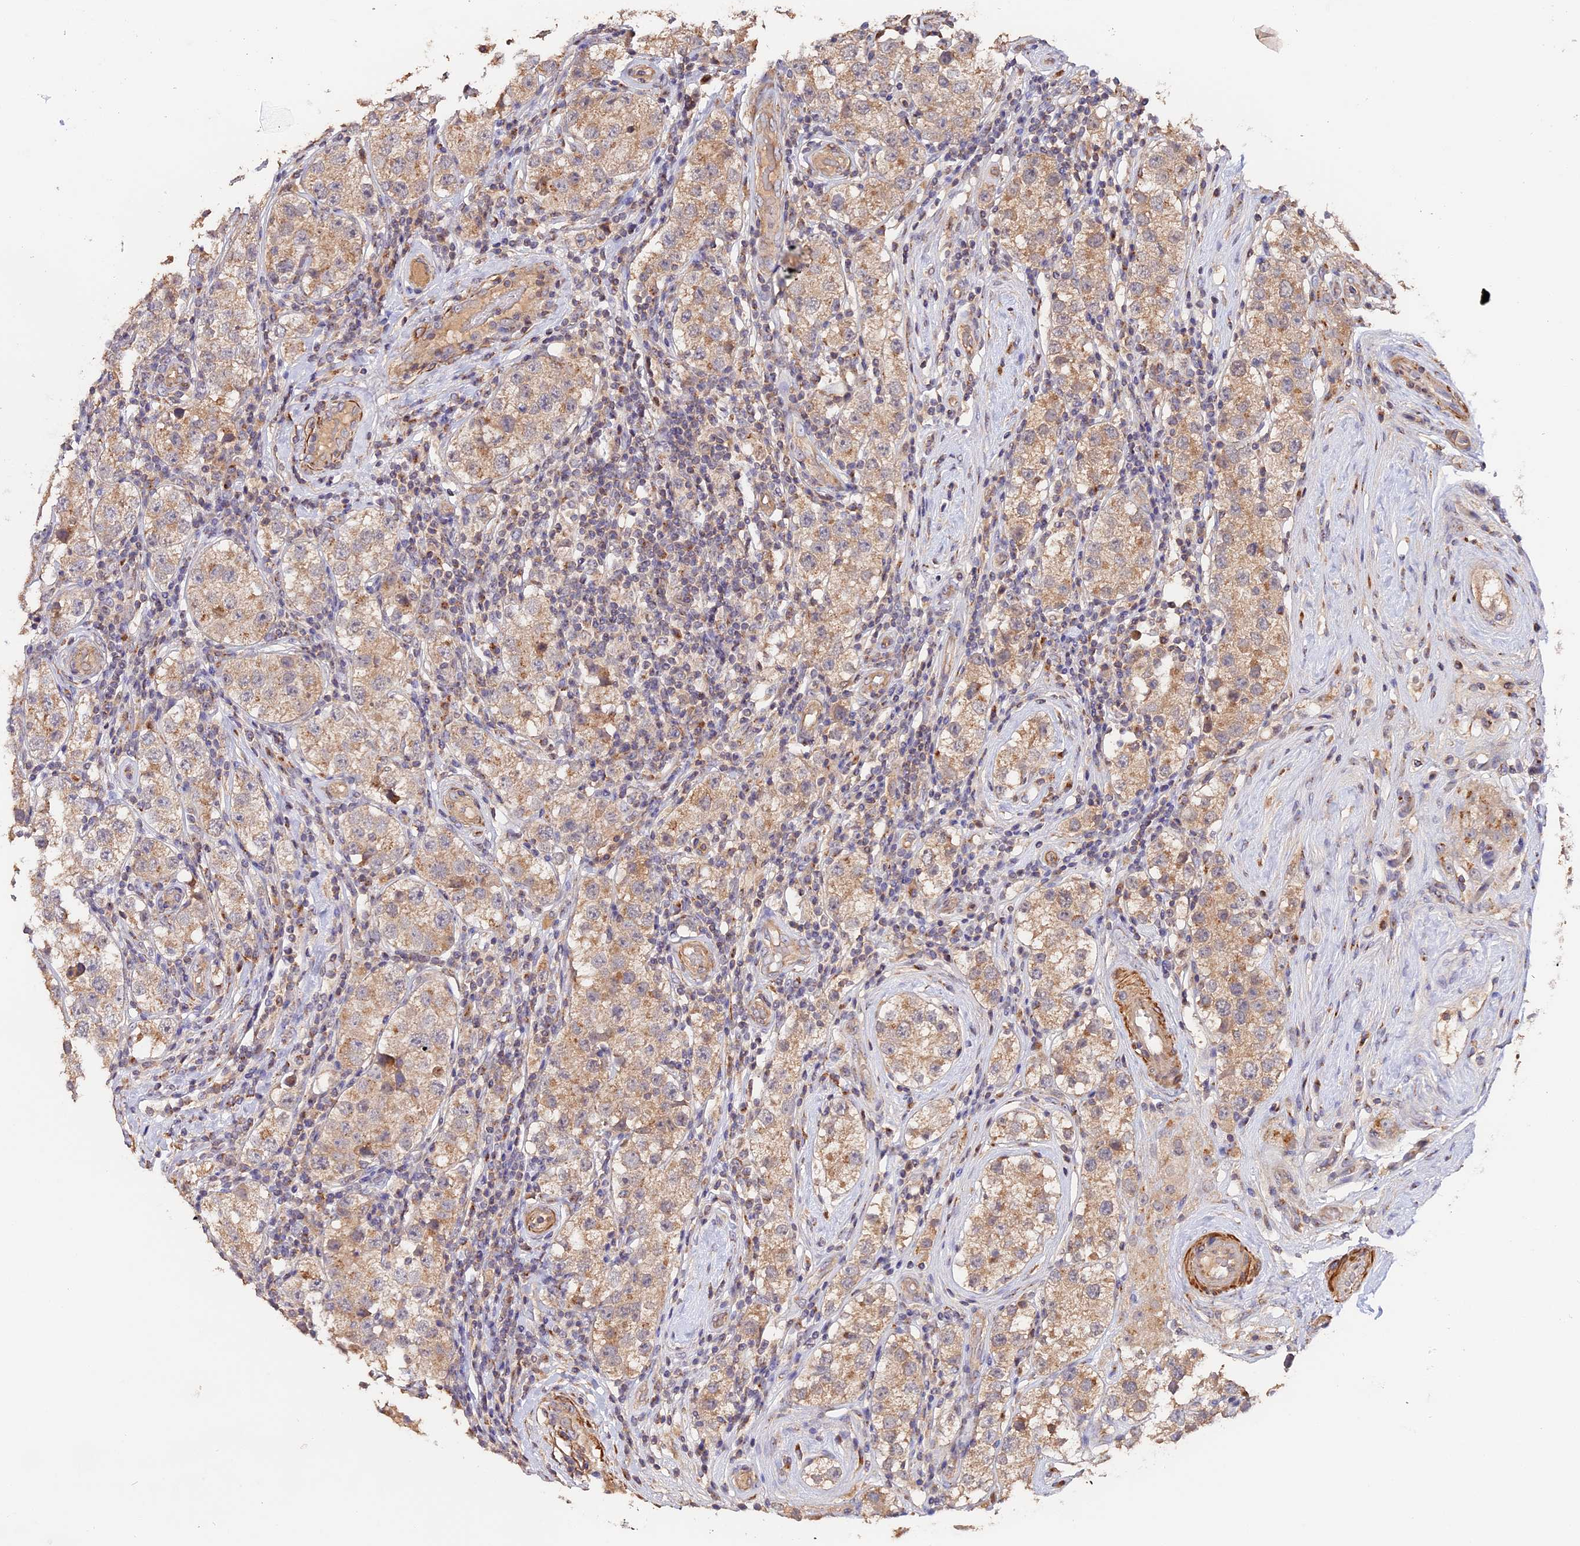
{"staining": {"intensity": "weak", "quantity": ">75%", "location": "cytoplasmic/membranous"}, "tissue": "testis cancer", "cell_type": "Tumor cells", "image_type": "cancer", "snomed": [{"axis": "morphology", "description": "Seminoma, NOS"}, {"axis": "topography", "description": "Testis"}], "caption": "Testis seminoma stained with a protein marker shows weak staining in tumor cells.", "gene": "TANGO6", "patient": {"sex": "male", "age": 34}}